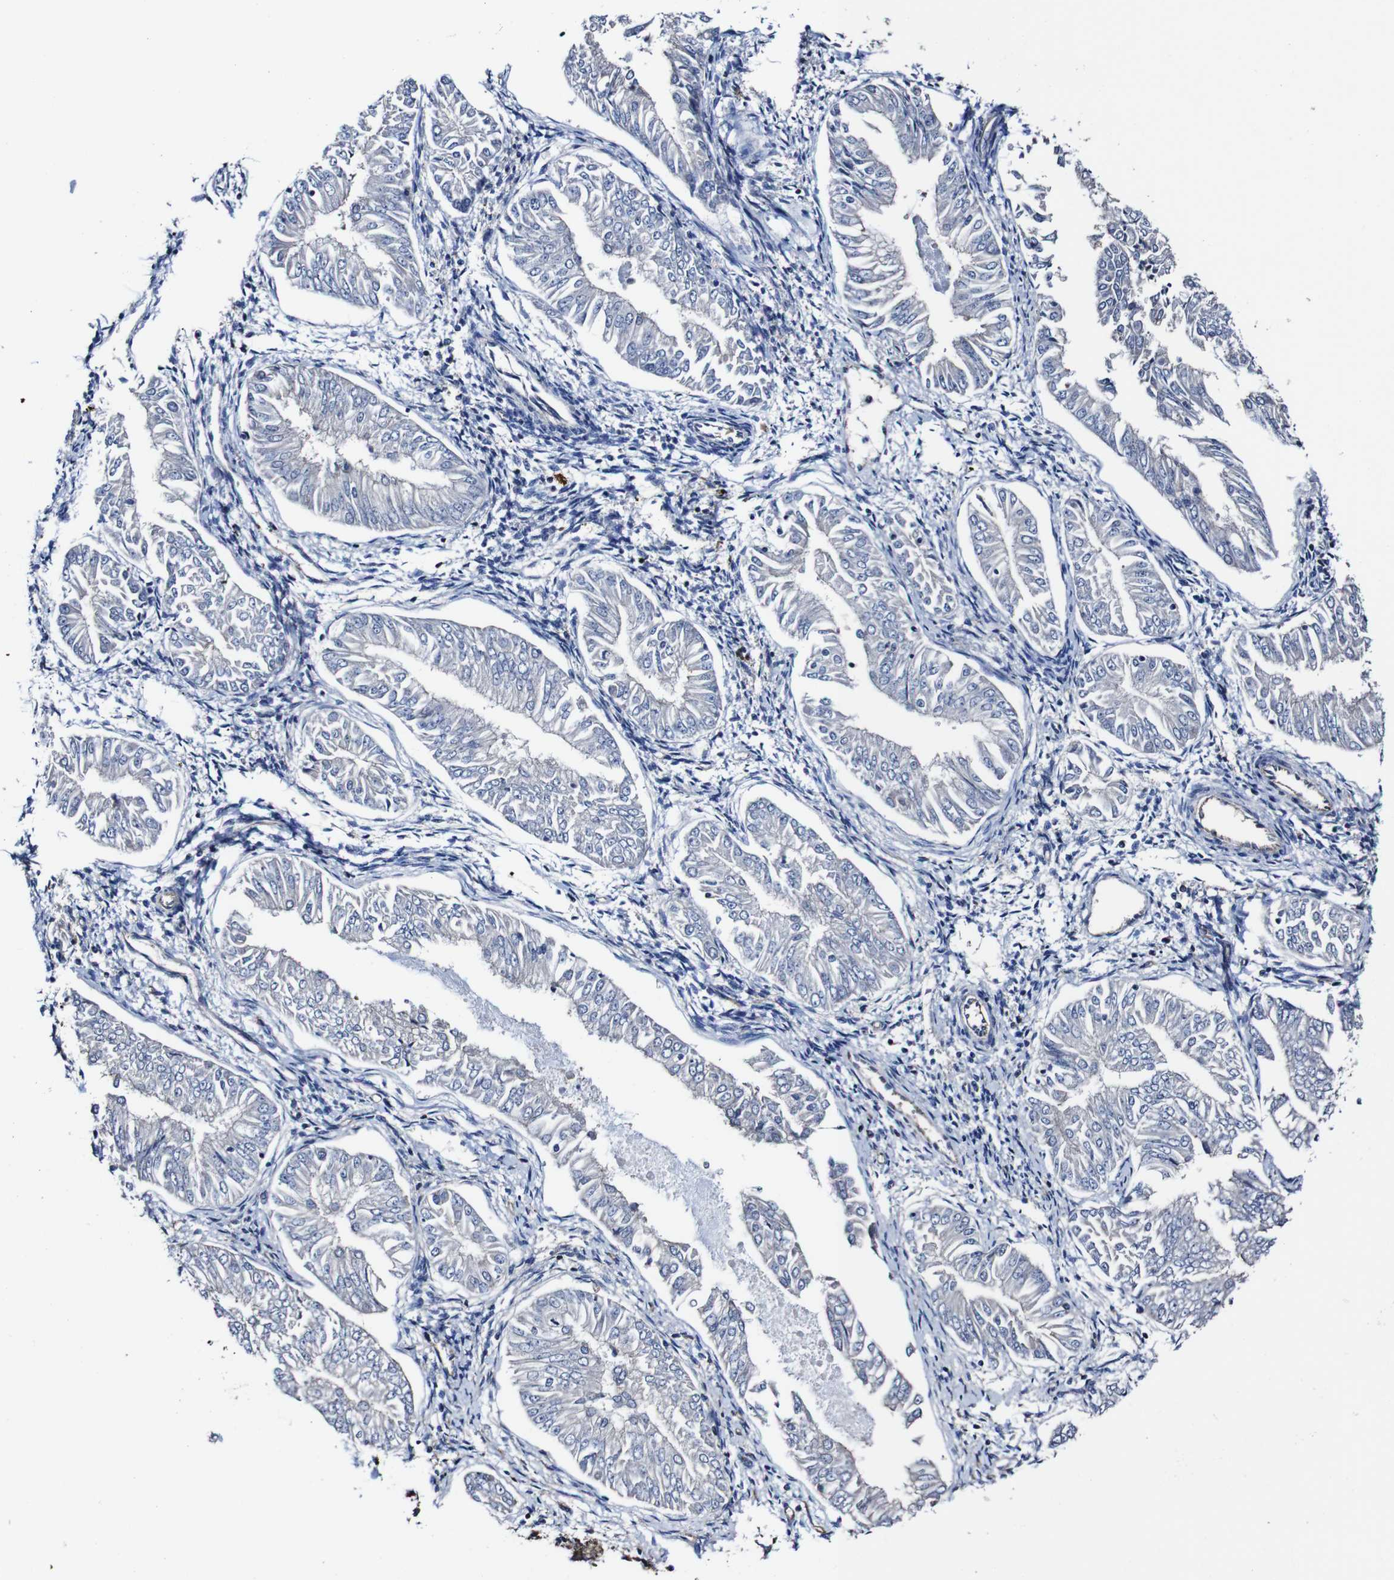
{"staining": {"intensity": "negative", "quantity": "none", "location": "none"}, "tissue": "endometrial cancer", "cell_type": "Tumor cells", "image_type": "cancer", "snomed": [{"axis": "morphology", "description": "Adenocarcinoma, NOS"}, {"axis": "topography", "description": "Endometrium"}], "caption": "This is a image of immunohistochemistry (IHC) staining of endometrial adenocarcinoma, which shows no expression in tumor cells.", "gene": "CSF1R", "patient": {"sex": "female", "age": 53}}